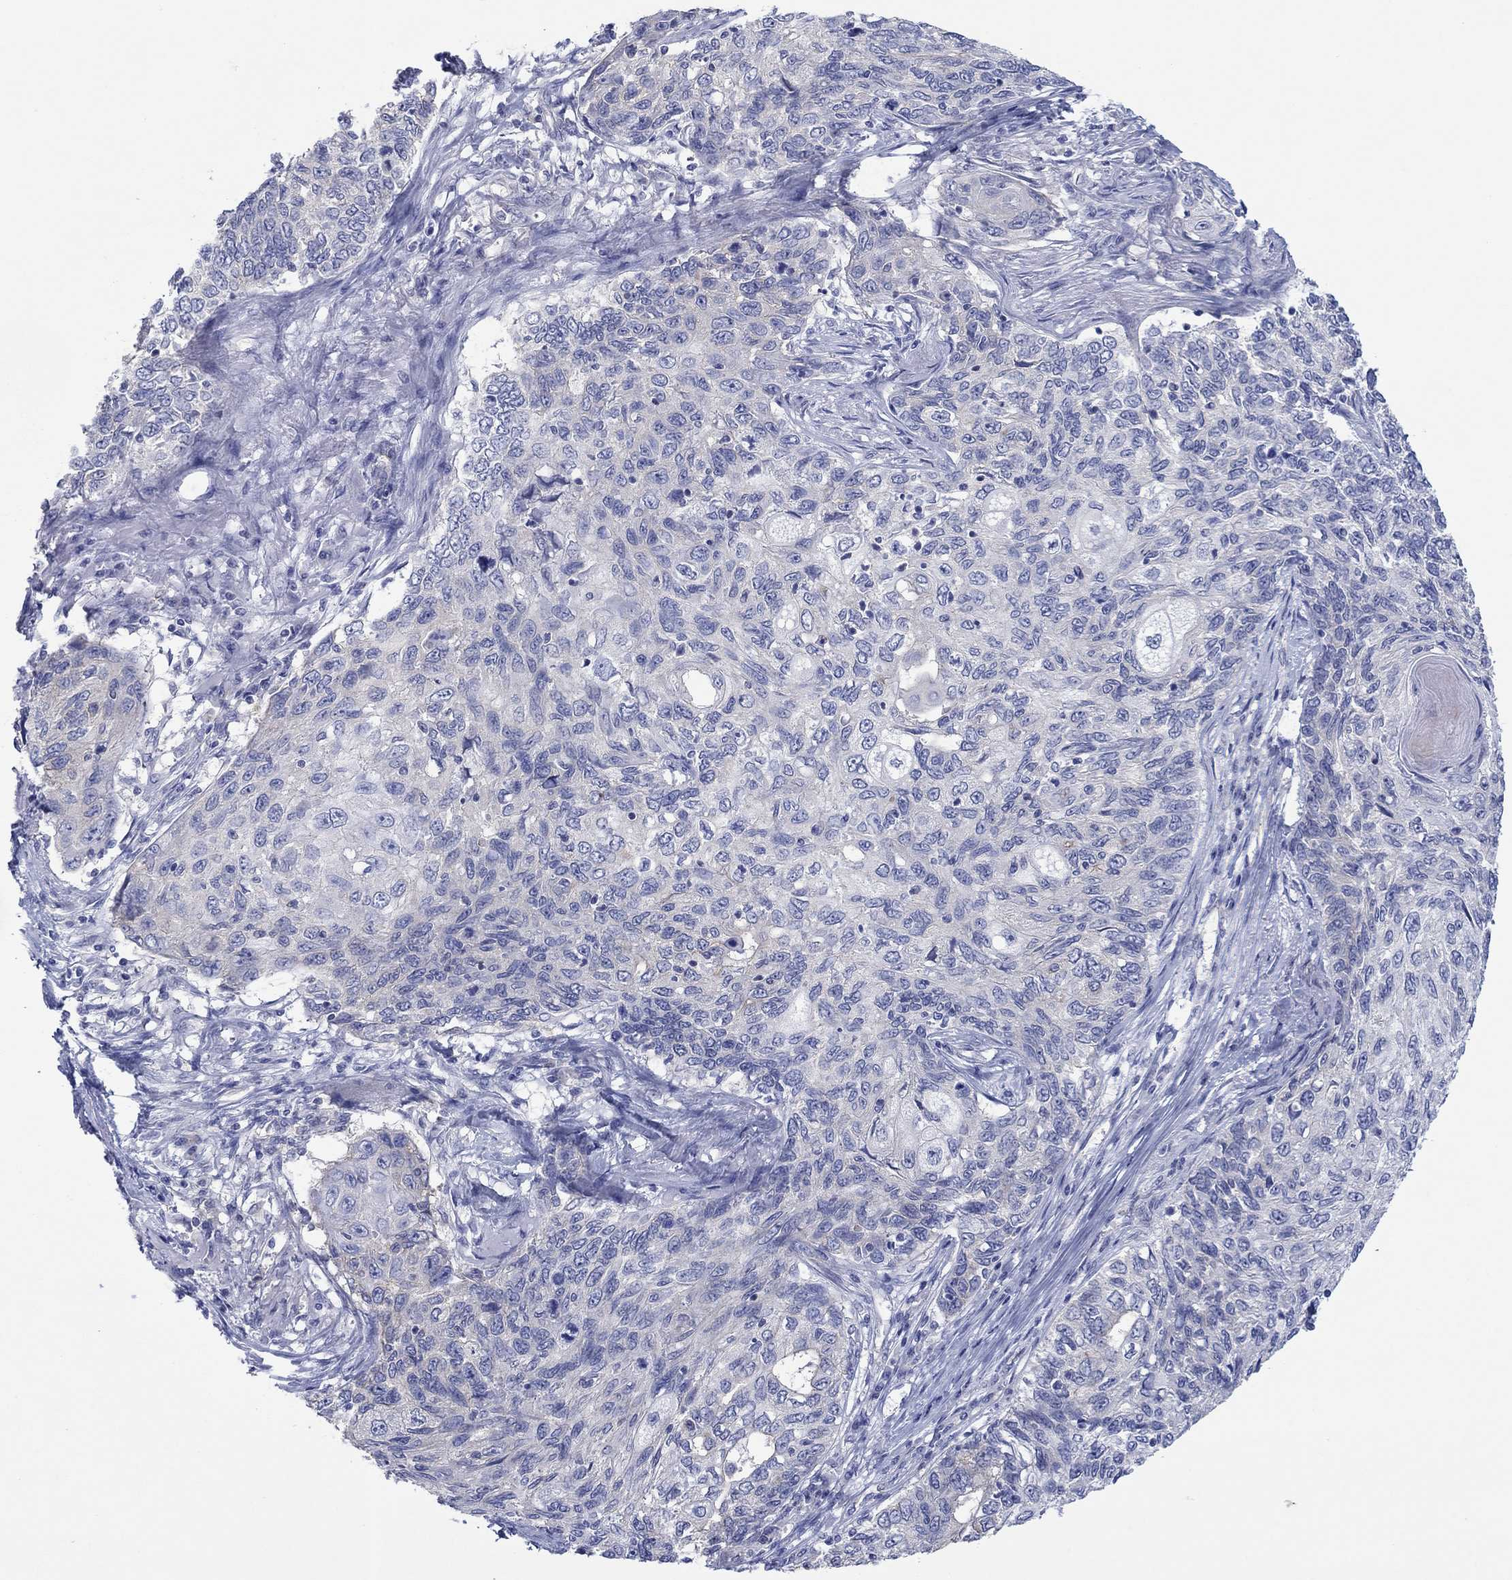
{"staining": {"intensity": "negative", "quantity": "none", "location": "none"}, "tissue": "skin cancer", "cell_type": "Tumor cells", "image_type": "cancer", "snomed": [{"axis": "morphology", "description": "Squamous cell carcinoma, NOS"}, {"axis": "topography", "description": "Skin"}], "caption": "Immunohistochemistry of human skin squamous cell carcinoma exhibits no expression in tumor cells.", "gene": "TPRN", "patient": {"sex": "male", "age": 92}}